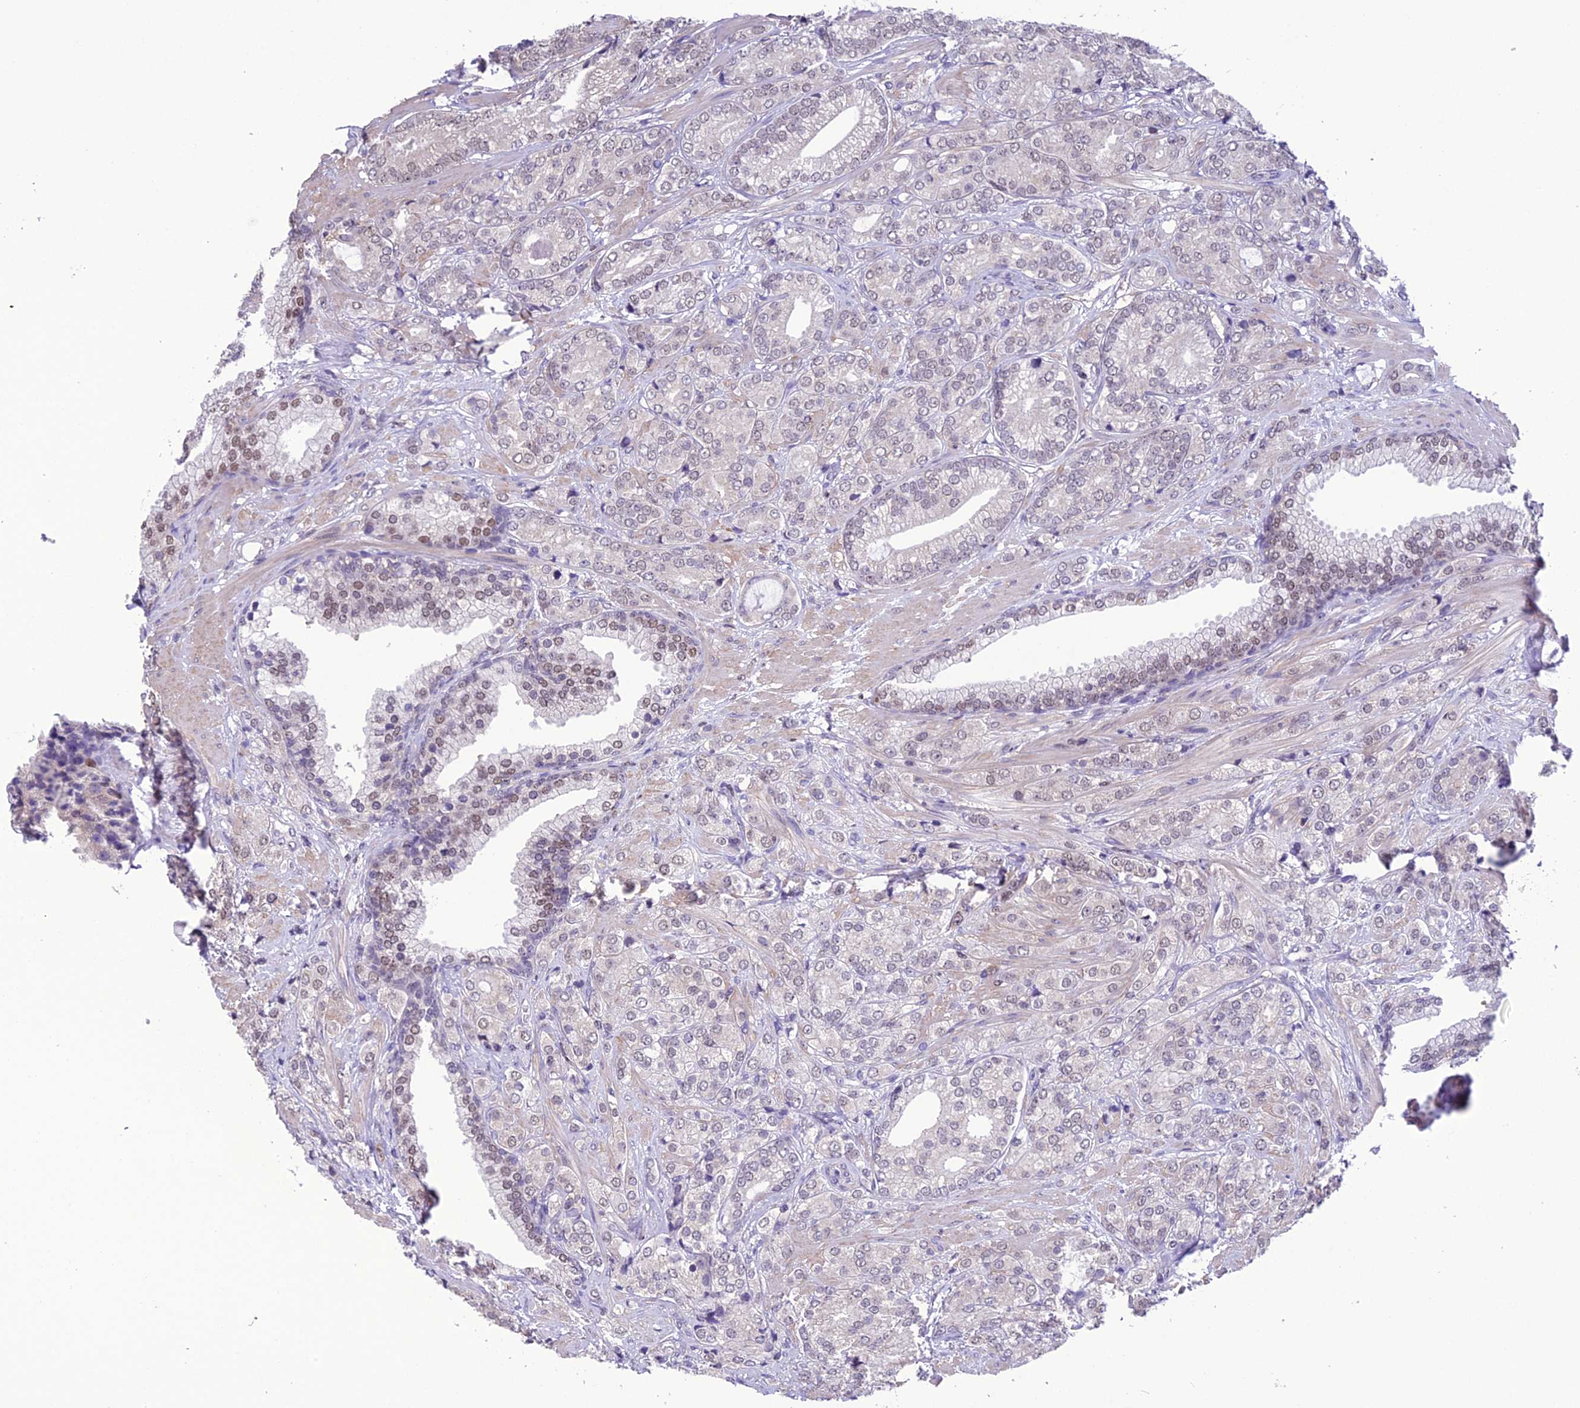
{"staining": {"intensity": "negative", "quantity": "none", "location": "none"}, "tissue": "prostate cancer", "cell_type": "Tumor cells", "image_type": "cancer", "snomed": [{"axis": "morphology", "description": "Adenocarcinoma, High grade"}, {"axis": "topography", "description": "Prostate"}], "caption": "Immunohistochemical staining of human prostate adenocarcinoma (high-grade) reveals no significant positivity in tumor cells. (DAB IHC visualized using brightfield microscopy, high magnification).", "gene": "MIS12", "patient": {"sex": "male", "age": 60}}